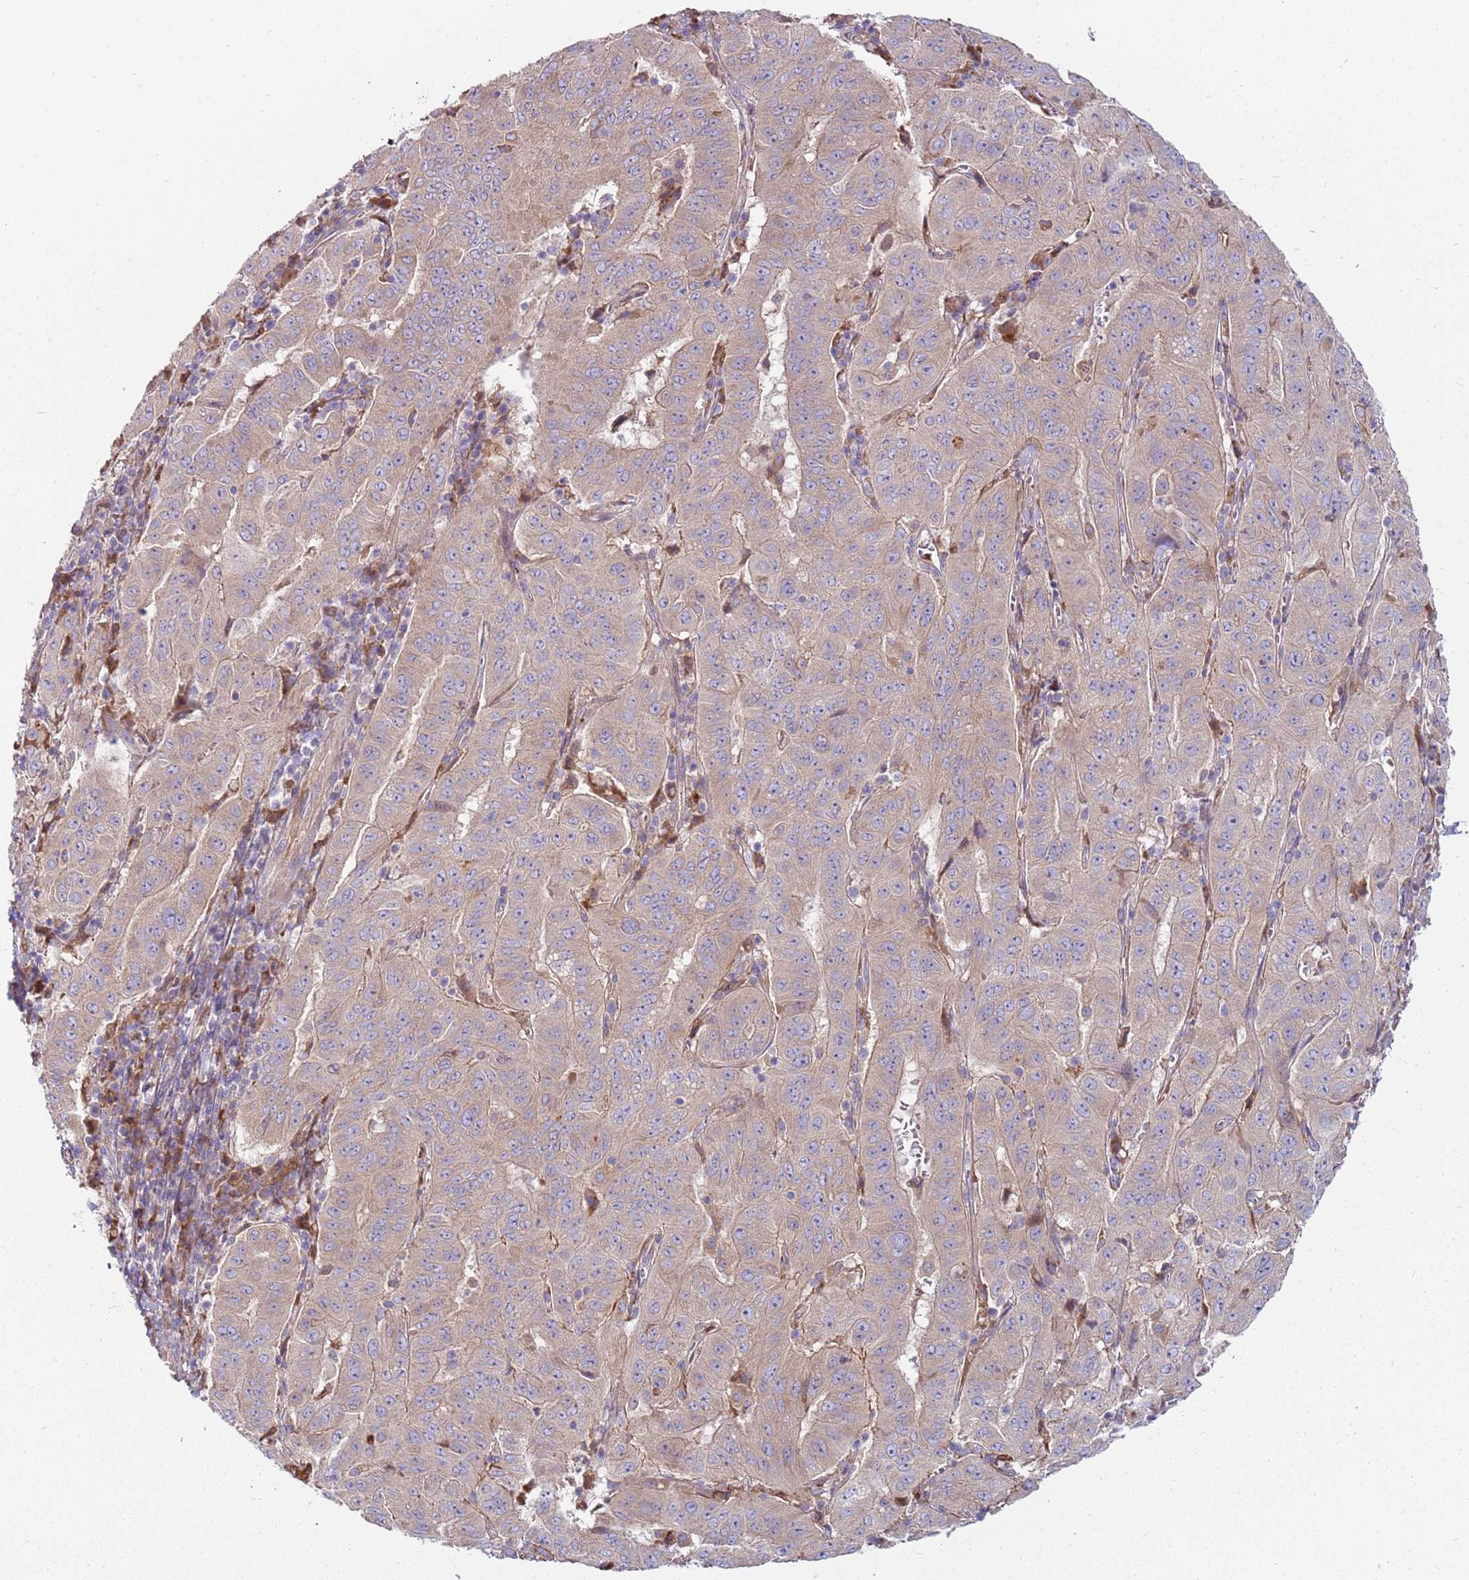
{"staining": {"intensity": "weak", "quantity": ">75%", "location": "cytoplasmic/membranous"}, "tissue": "pancreatic cancer", "cell_type": "Tumor cells", "image_type": "cancer", "snomed": [{"axis": "morphology", "description": "Adenocarcinoma, NOS"}, {"axis": "topography", "description": "Pancreas"}], "caption": "Human pancreatic adenocarcinoma stained with a protein marker reveals weak staining in tumor cells.", "gene": "EMC1", "patient": {"sex": "male", "age": 63}}